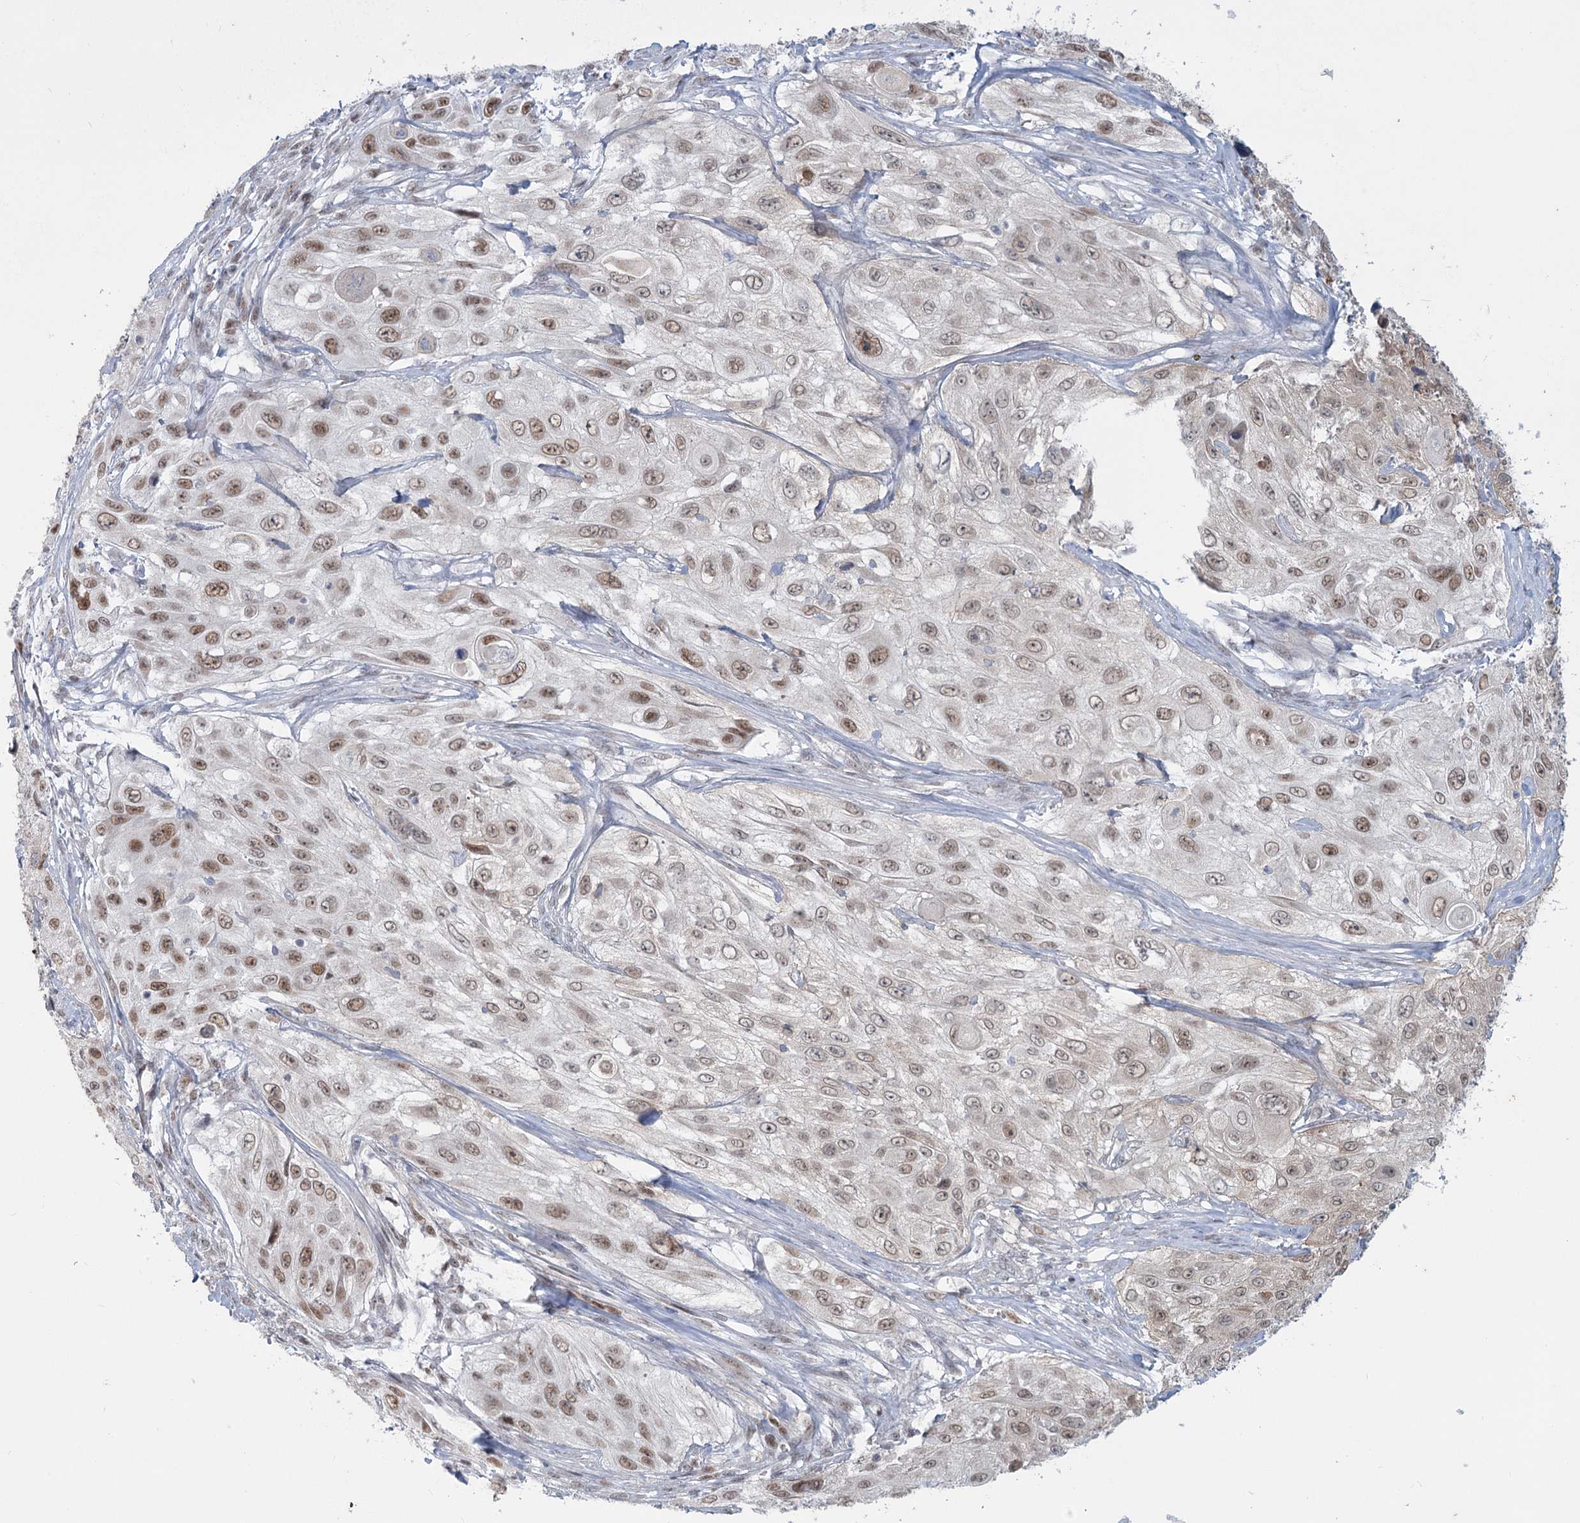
{"staining": {"intensity": "moderate", "quantity": ">75%", "location": "nuclear"}, "tissue": "cervical cancer", "cell_type": "Tumor cells", "image_type": "cancer", "snomed": [{"axis": "morphology", "description": "Squamous cell carcinoma, NOS"}, {"axis": "topography", "description": "Cervix"}], "caption": "High-power microscopy captured an immunohistochemistry (IHC) photomicrograph of cervical cancer, revealing moderate nuclear expression in about >75% of tumor cells. The staining was performed using DAB to visualize the protein expression in brown, while the nuclei were stained in blue with hematoxylin (Magnification: 20x).", "gene": "MTG1", "patient": {"sex": "female", "age": 42}}